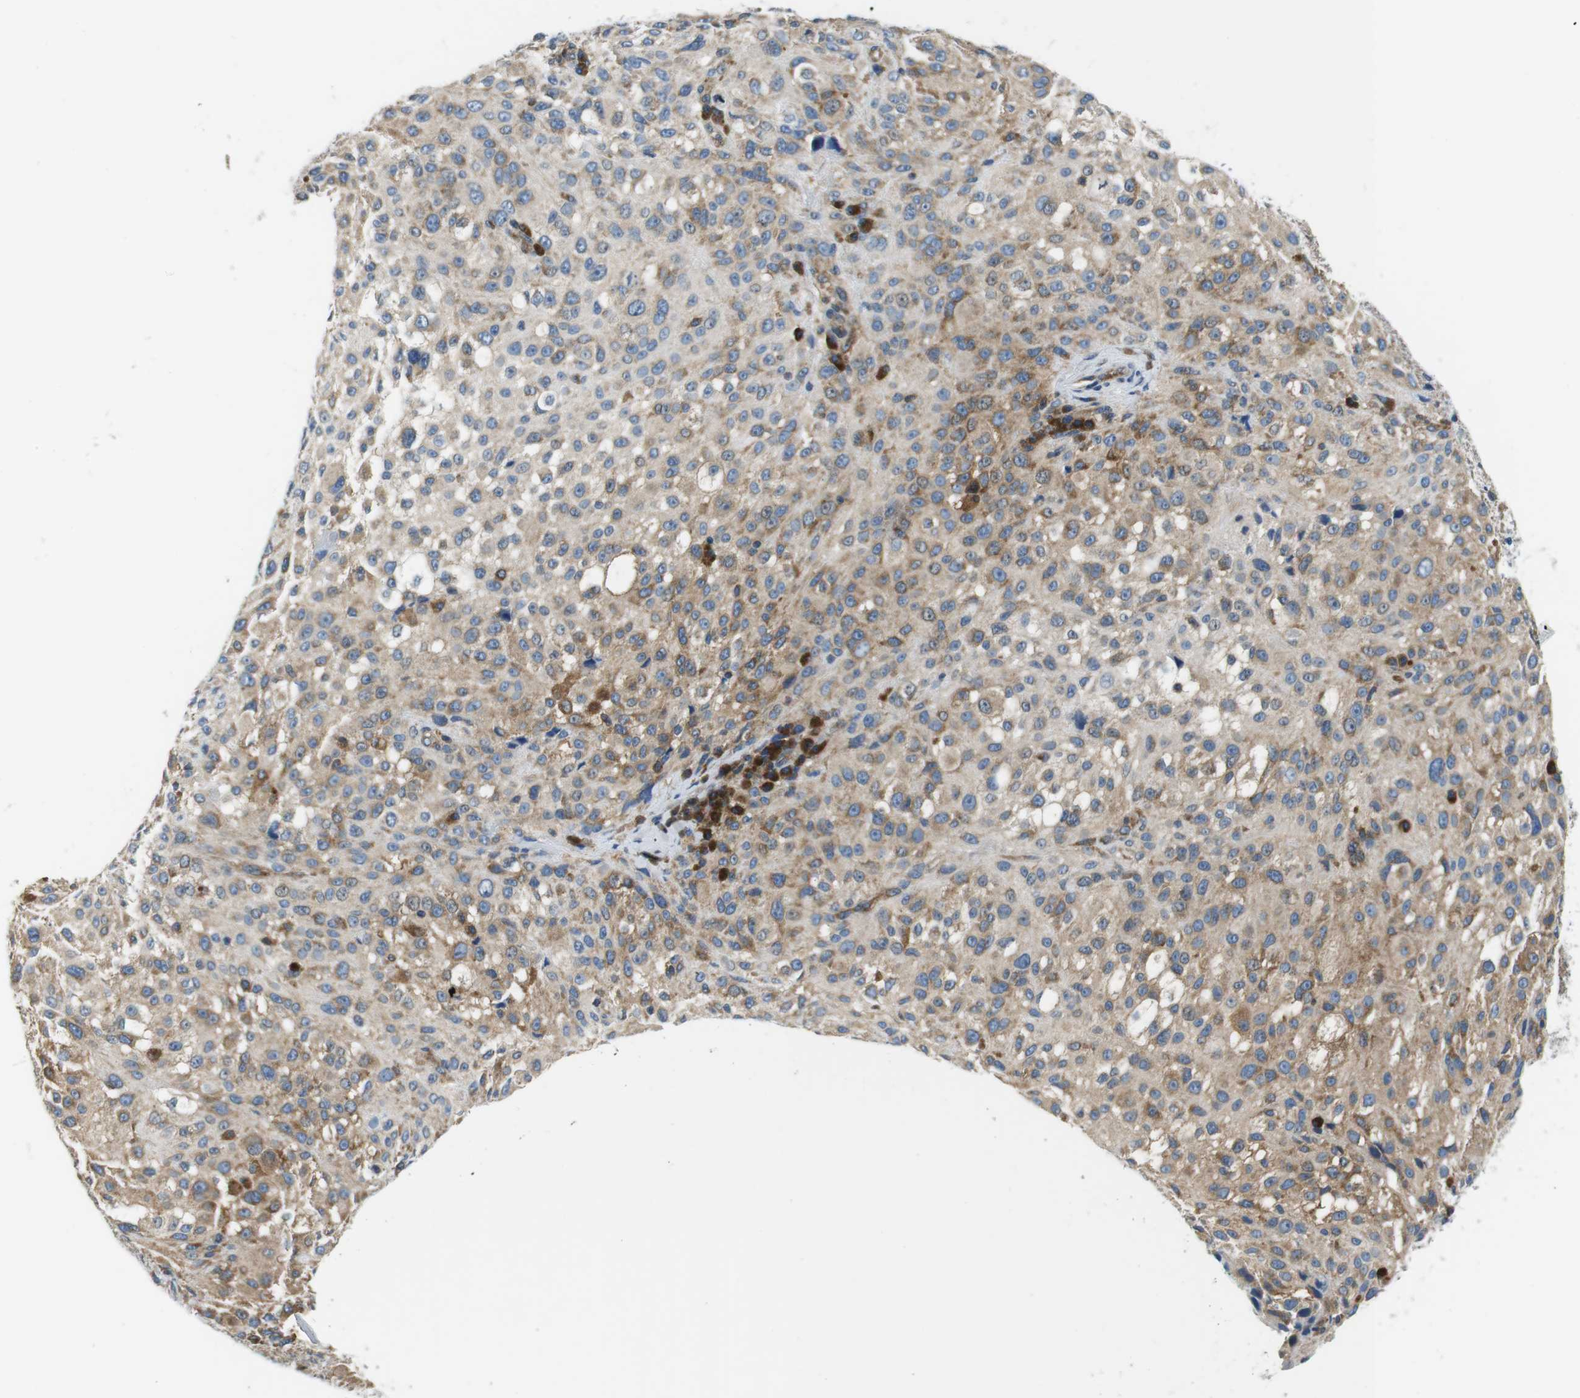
{"staining": {"intensity": "moderate", "quantity": ">75%", "location": "cytoplasmic/membranous"}, "tissue": "melanoma", "cell_type": "Tumor cells", "image_type": "cancer", "snomed": [{"axis": "morphology", "description": "Necrosis, NOS"}, {"axis": "morphology", "description": "Malignant melanoma, NOS"}, {"axis": "topography", "description": "Skin"}], "caption": "Immunohistochemistry of human malignant melanoma reveals medium levels of moderate cytoplasmic/membranous staining in approximately >75% of tumor cells.", "gene": "EIF2B5", "patient": {"sex": "female", "age": 87}}